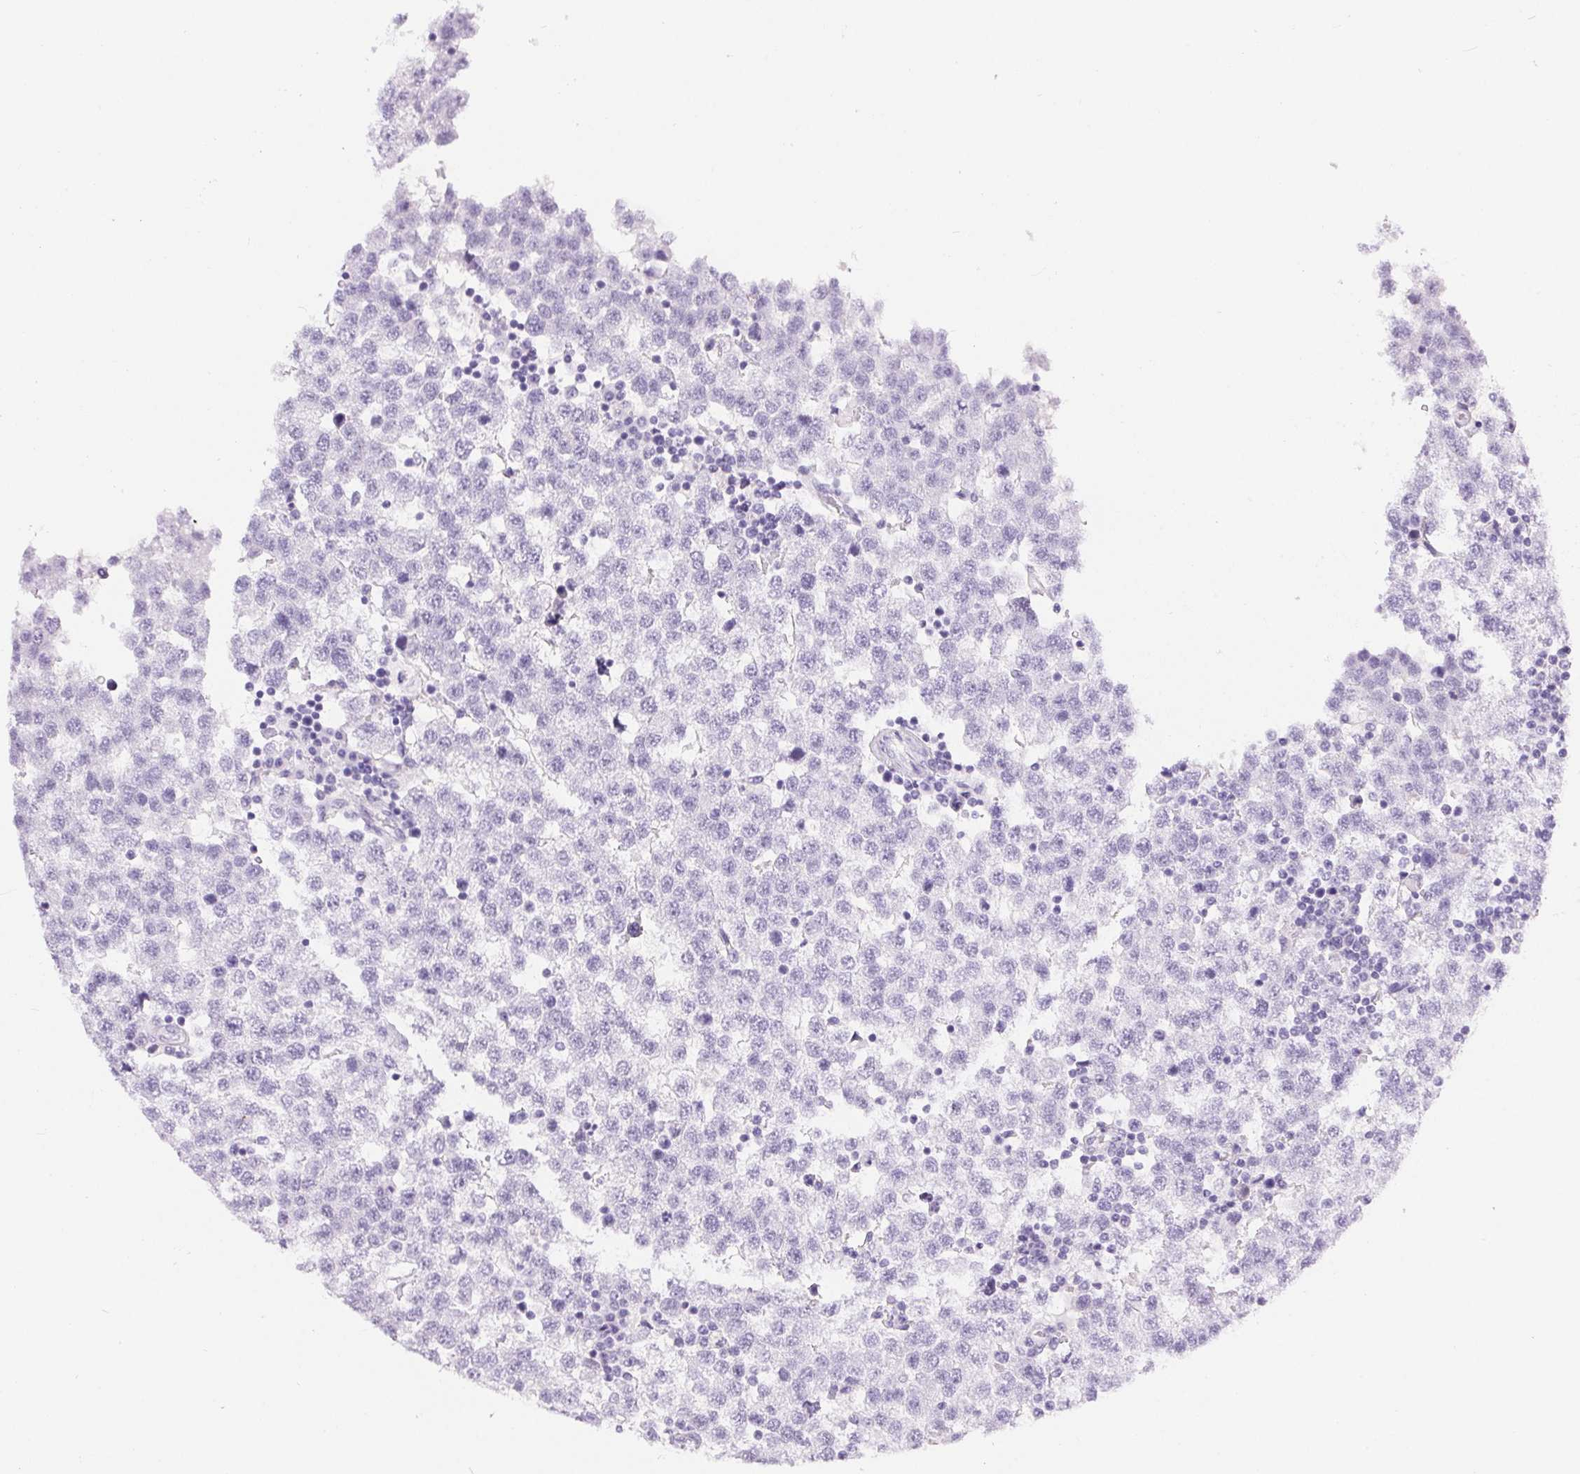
{"staining": {"intensity": "negative", "quantity": "none", "location": "none"}, "tissue": "testis cancer", "cell_type": "Tumor cells", "image_type": "cancer", "snomed": [{"axis": "morphology", "description": "Seminoma, NOS"}, {"axis": "topography", "description": "Testis"}], "caption": "DAB (3,3'-diaminobenzidine) immunohistochemical staining of testis seminoma demonstrates no significant positivity in tumor cells.", "gene": "XDH", "patient": {"sex": "male", "age": 34}}